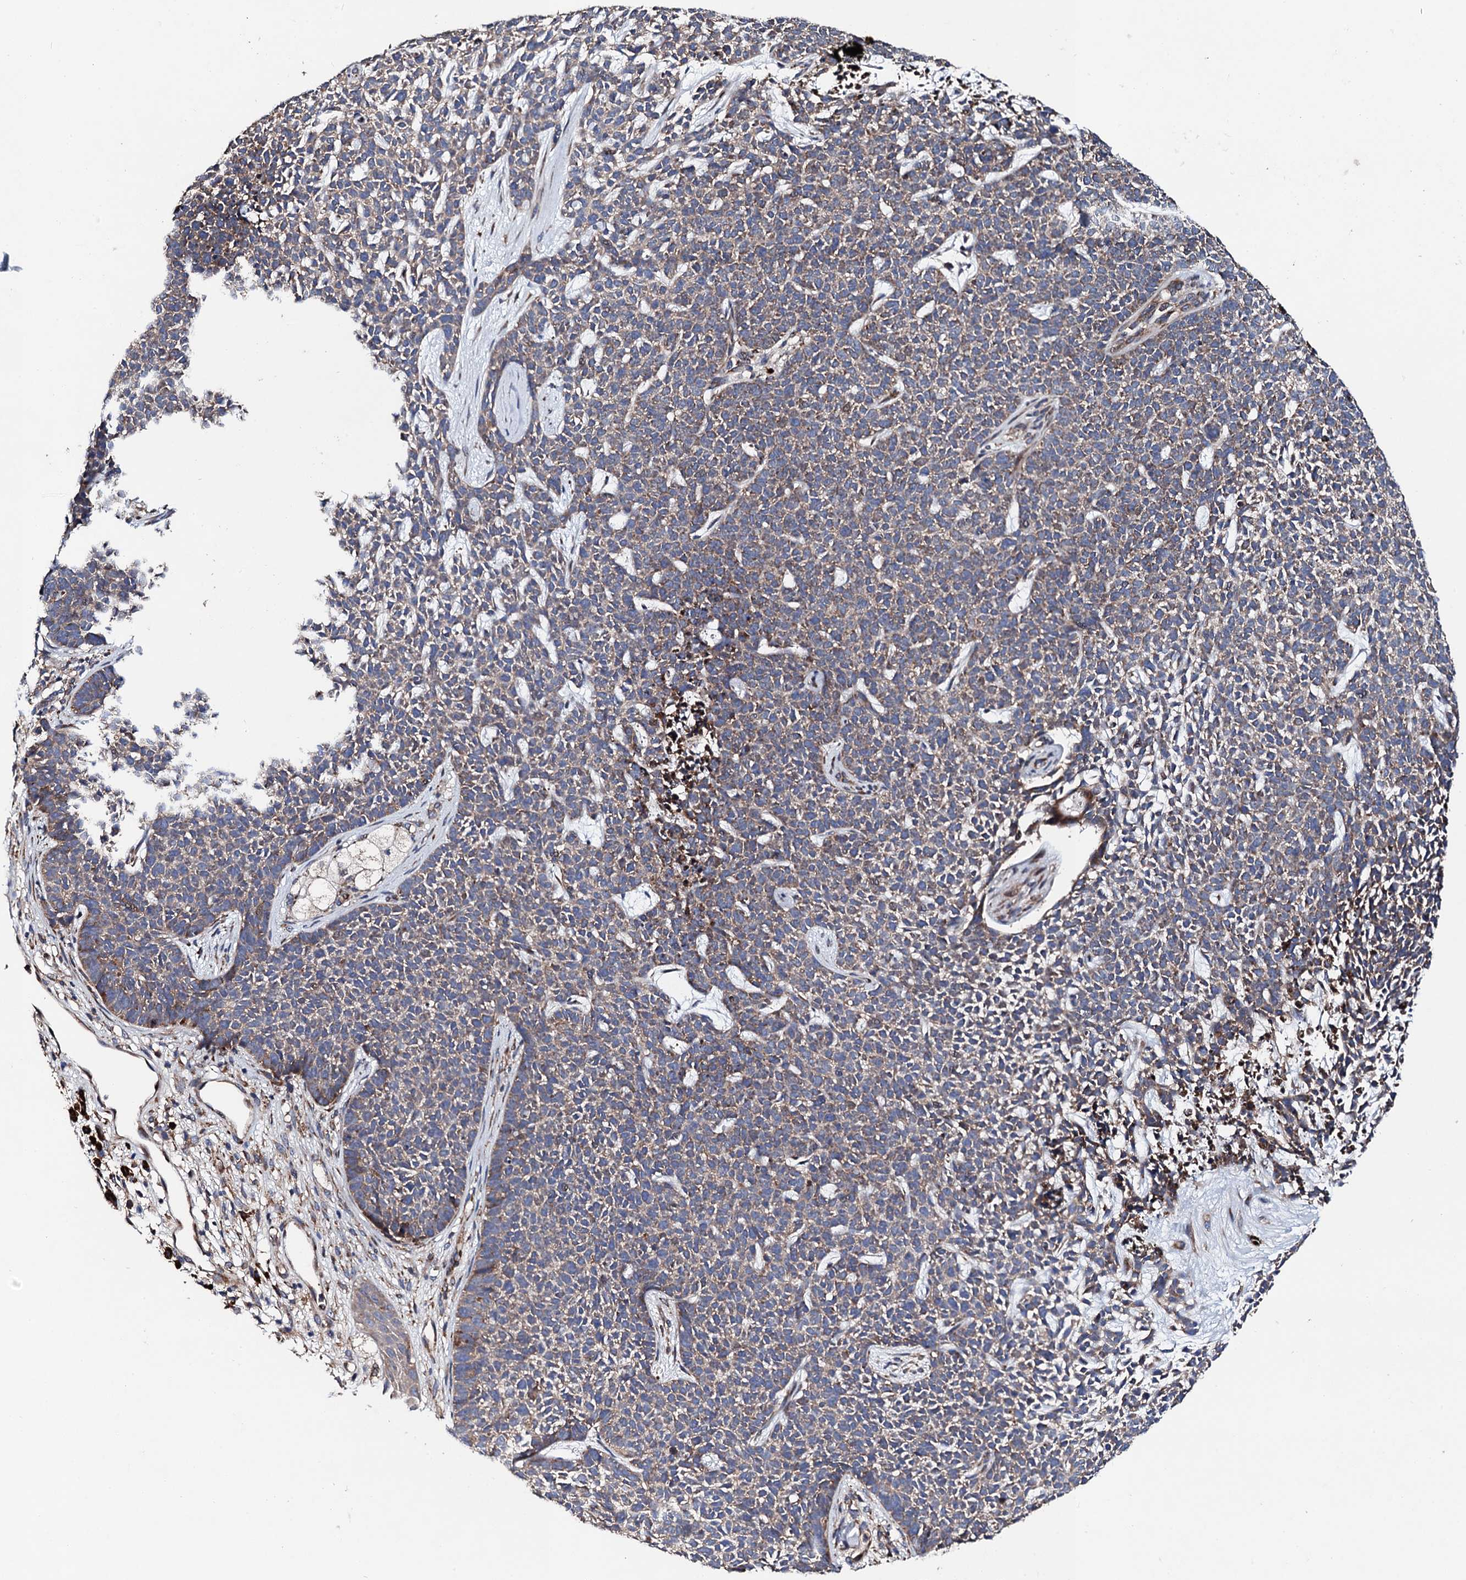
{"staining": {"intensity": "weak", "quantity": "<25%", "location": "cytoplasmic/membranous"}, "tissue": "skin cancer", "cell_type": "Tumor cells", "image_type": "cancer", "snomed": [{"axis": "morphology", "description": "Basal cell carcinoma"}, {"axis": "topography", "description": "Skin"}], "caption": "High magnification brightfield microscopy of skin cancer stained with DAB (3,3'-diaminobenzidine) (brown) and counterstained with hematoxylin (blue): tumor cells show no significant staining.", "gene": "LIPT2", "patient": {"sex": "female", "age": 84}}